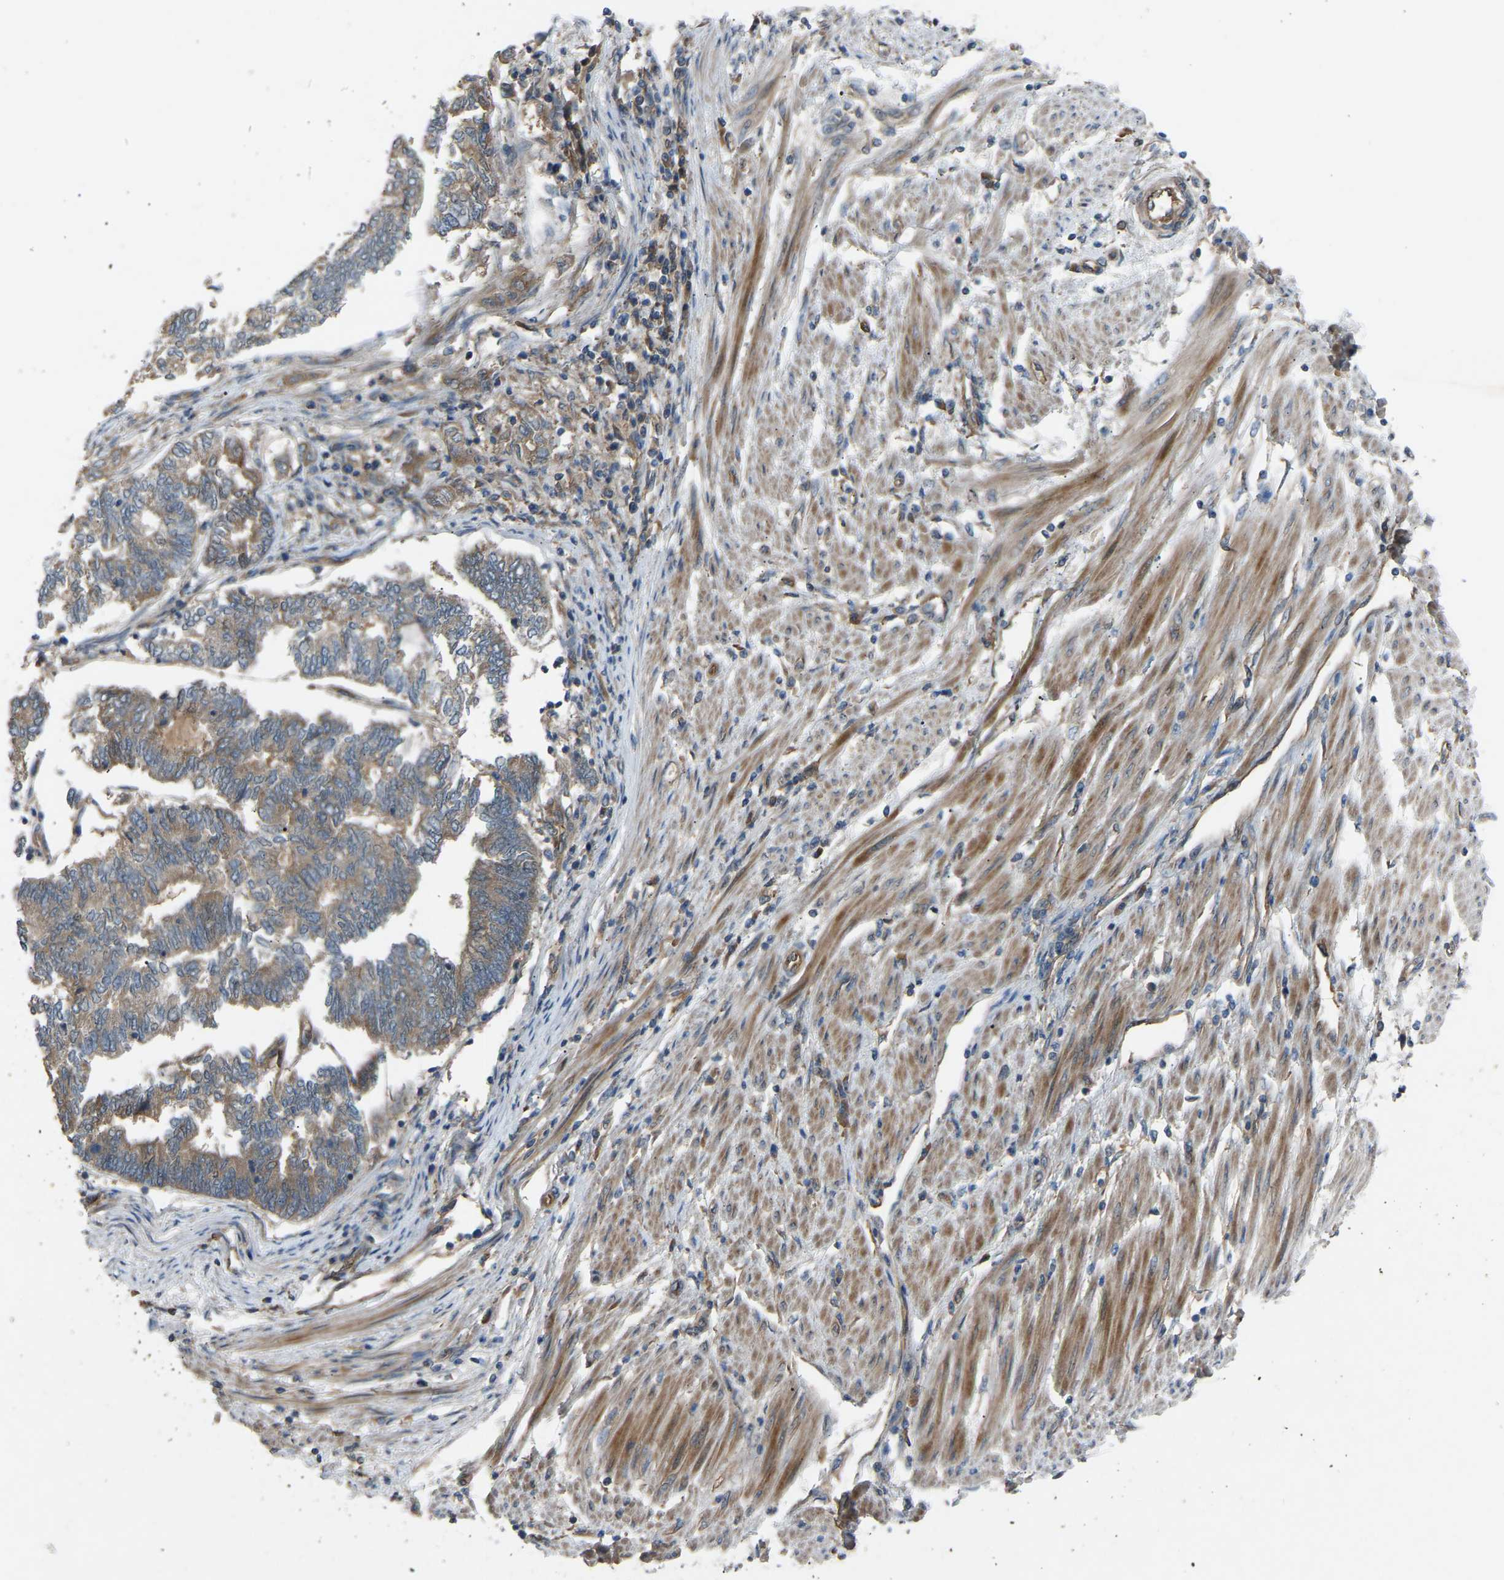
{"staining": {"intensity": "weak", "quantity": ">75%", "location": "cytoplasmic/membranous"}, "tissue": "endometrial cancer", "cell_type": "Tumor cells", "image_type": "cancer", "snomed": [{"axis": "morphology", "description": "Adenocarcinoma, NOS"}, {"axis": "topography", "description": "Uterus"}, {"axis": "topography", "description": "Endometrium"}], "caption": "Weak cytoplasmic/membranous positivity is present in approximately >75% of tumor cells in endometrial cancer.", "gene": "GAS2L1", "patient": {"sex": "female", "age": 70}}